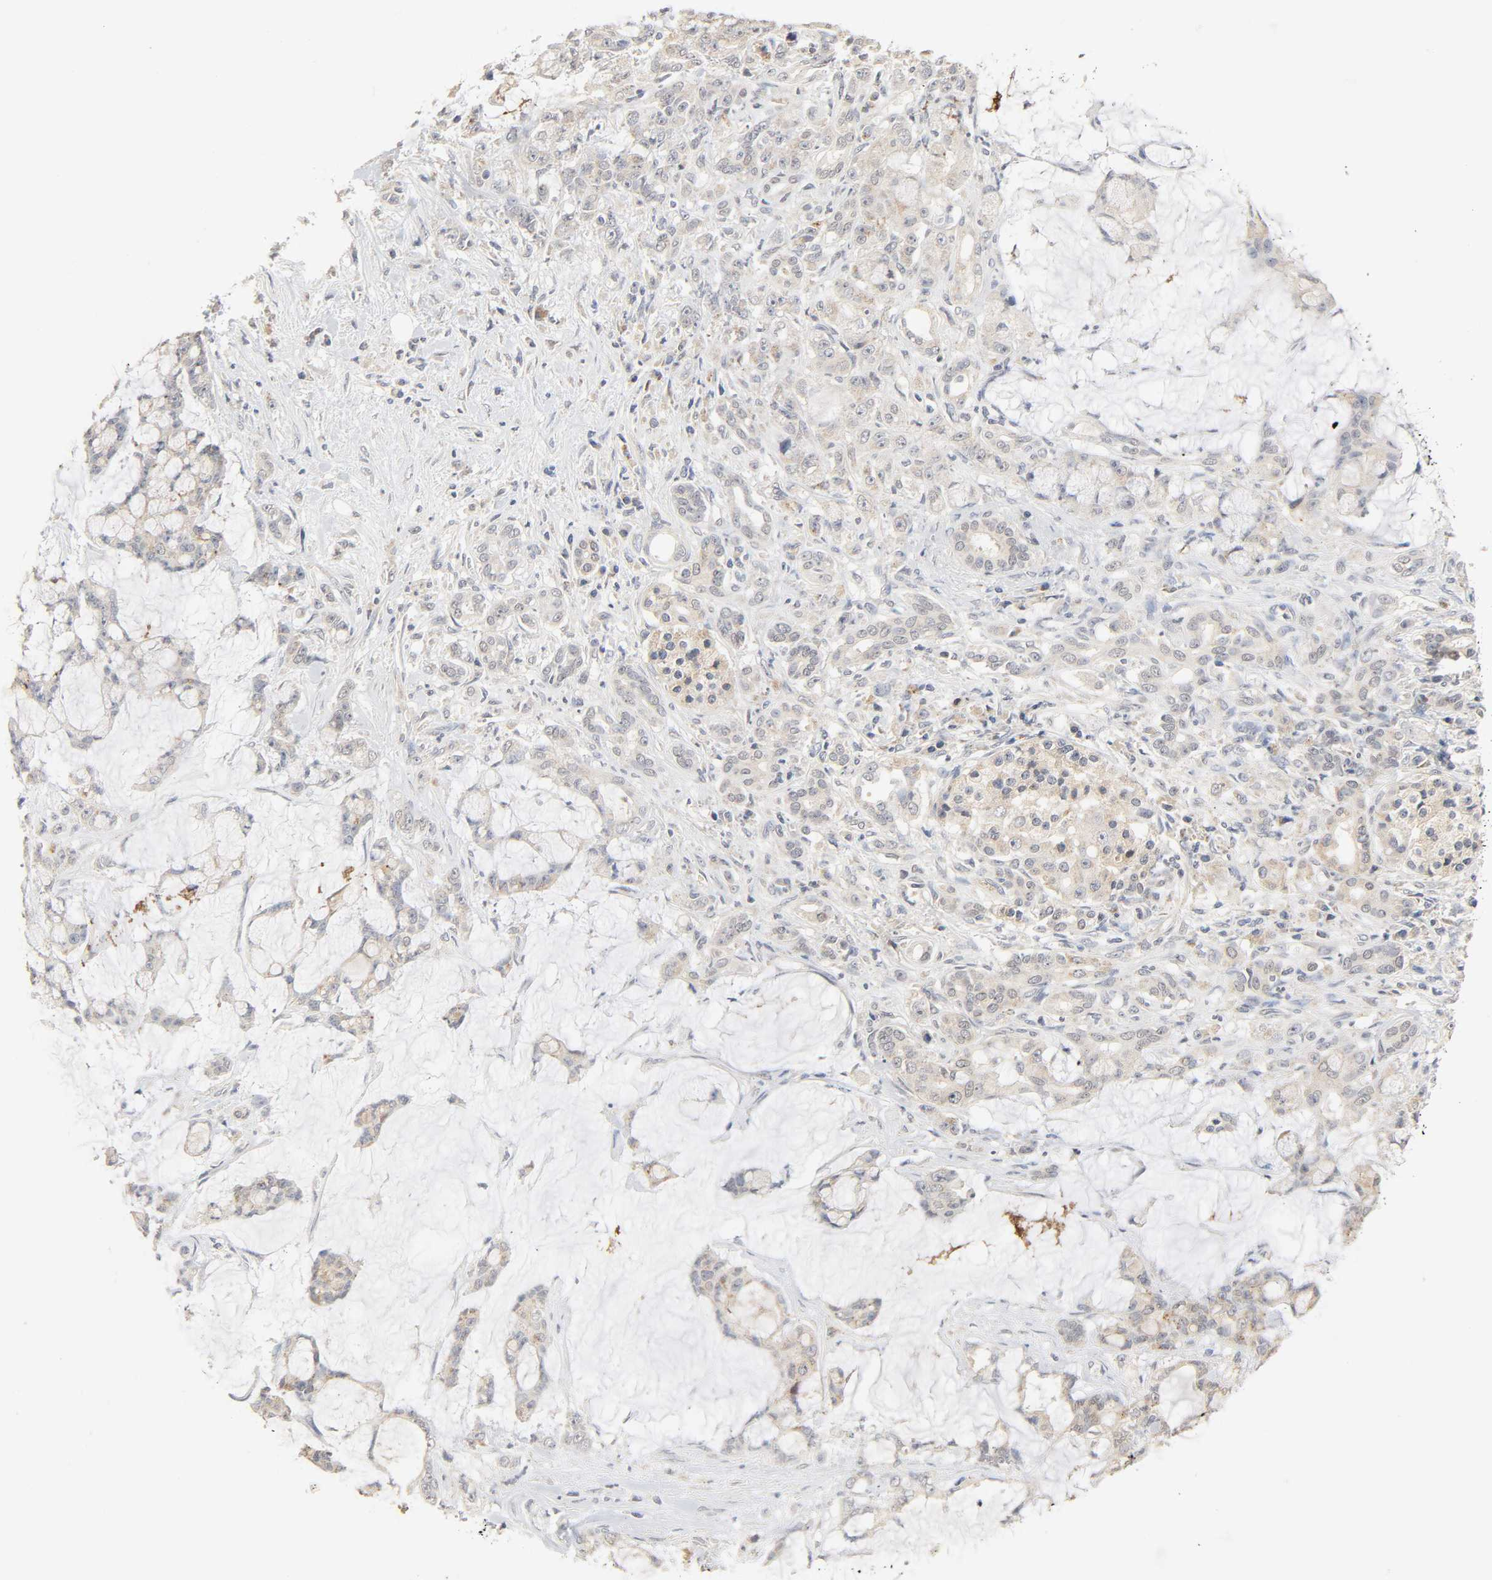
{"staining": {"intensity": "weak", "quantity": ">75%", "location": "cytoplasmic/membranous"}, "tissue": "pancreatic cancer", "cell_type": "Tumor cells", "image_type": "cancer", "snomed": [{"axis": "morphology", "description": "Adenocarcinoma, NOS"}, {"axis": "topography", "description": "Pancreas"}], "caption": "Tumor cells demonstrate weak cytoplasmic/membranous staining in approximately >75% of cells in pancreatic adenocarcinoma.", "gene": "CLEC4E", "patient": {"sex": "female", "age": 73}}